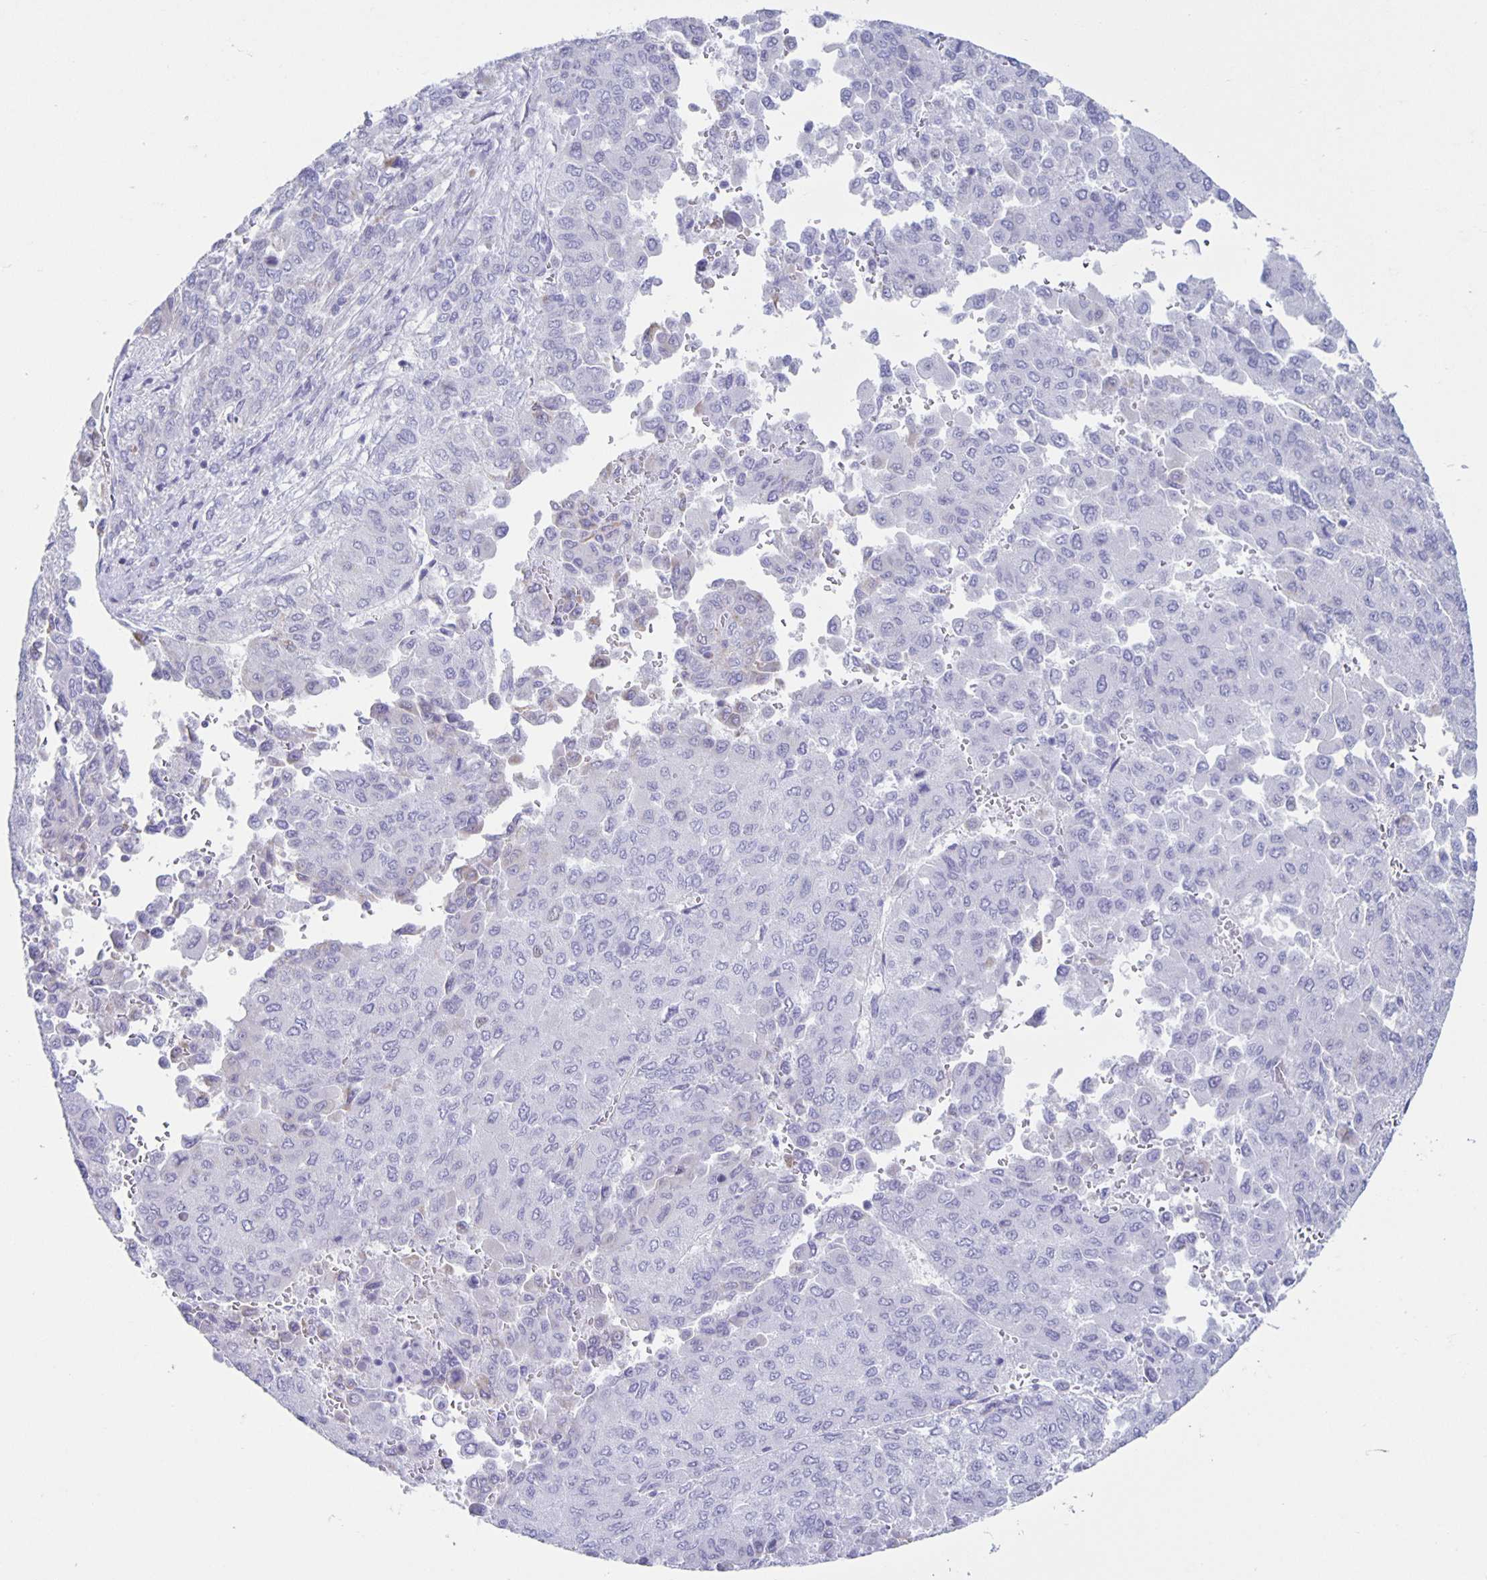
{"staining": {"intensity": "negative", "quantity": "none", "location": "none"}, "tissue": "liver cancer", "cell_type": "Tumor cells", "image_type": "cancer", "snomed": [{"axis": "morphology", "description": "Carcinoma, Hepatocellular, NOS"}, {"axis": "topography", "description": "Liver"}], "caption": "Immunohistochemistry (IHC) photomicrograph of neoplastic tissue: human liver cancer (hepatocellular carcinoma) stained with DAB (3,3'-diaminobenzidine) reveals no significant protein staining in tumor cells. (Brightfield microscopy of DAB immunohistochemistry at high magnification).", "gene": "CT45A5", "patient": {"sex": "female", "age": 41}}